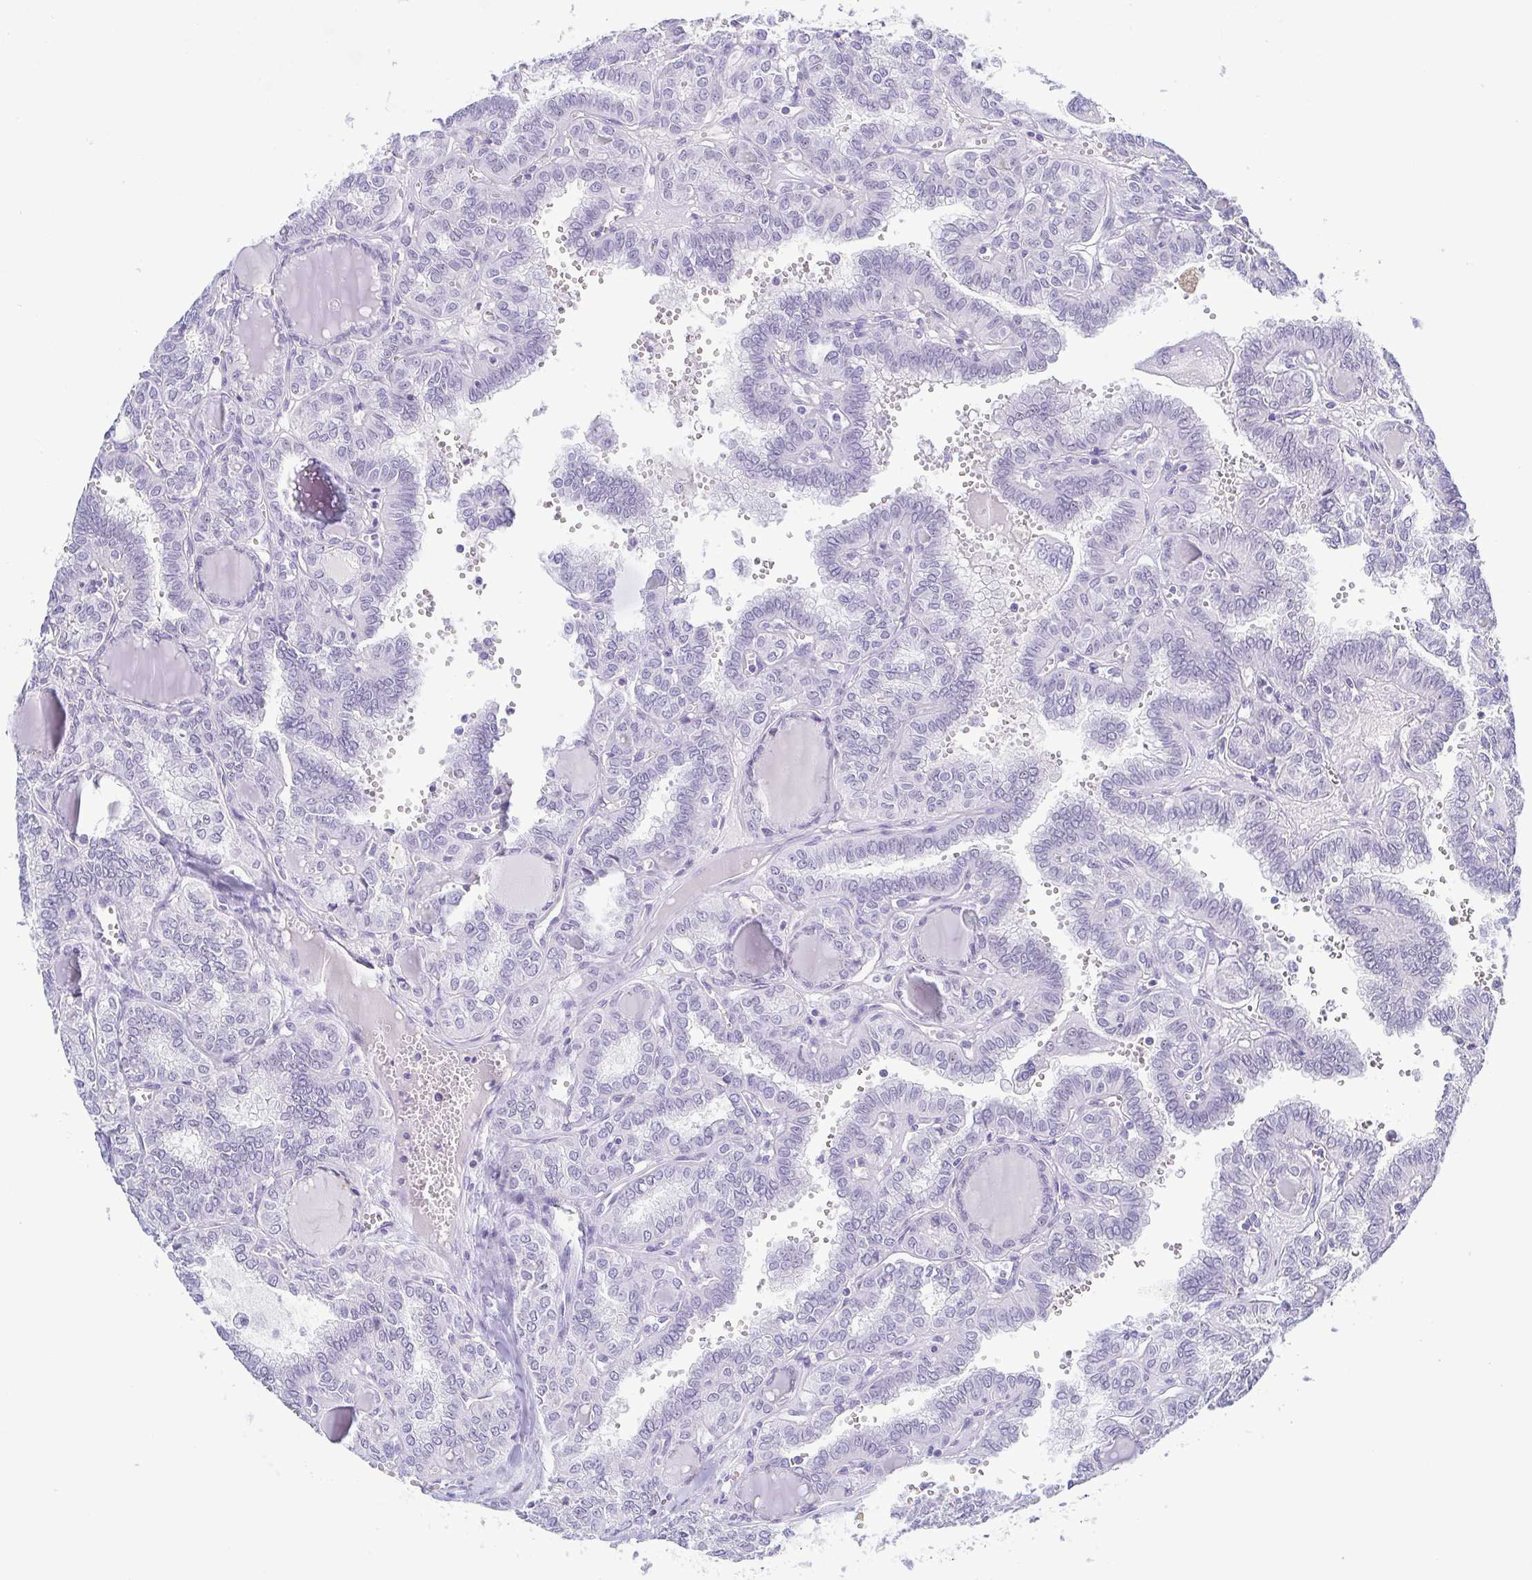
{"staining": {"intensity": "negative", "quantity": "none", "location": "none"}, "tissue": "thyroid cancer", "cell_type": "Tumor cells", "image_type": "cancer", "snomed": [{"axis": "morphology", "description": "Papillary adenocarcinoma, NOS"}, {"axis": "topography", "description": "Thyroid gland"}], "caption": "A micrograph of thyroid cancer (papillary adenocarcinoma) stained for a protein demonstrates no brown staining in tumor cells. The staining is performed using DAB (3,3'-diaminobenzidine) brown chromogen with nuclei counter-stained in using hematoxylin.", "gene": "BZW1", "patient": {"sex": "female", "age": 41}}